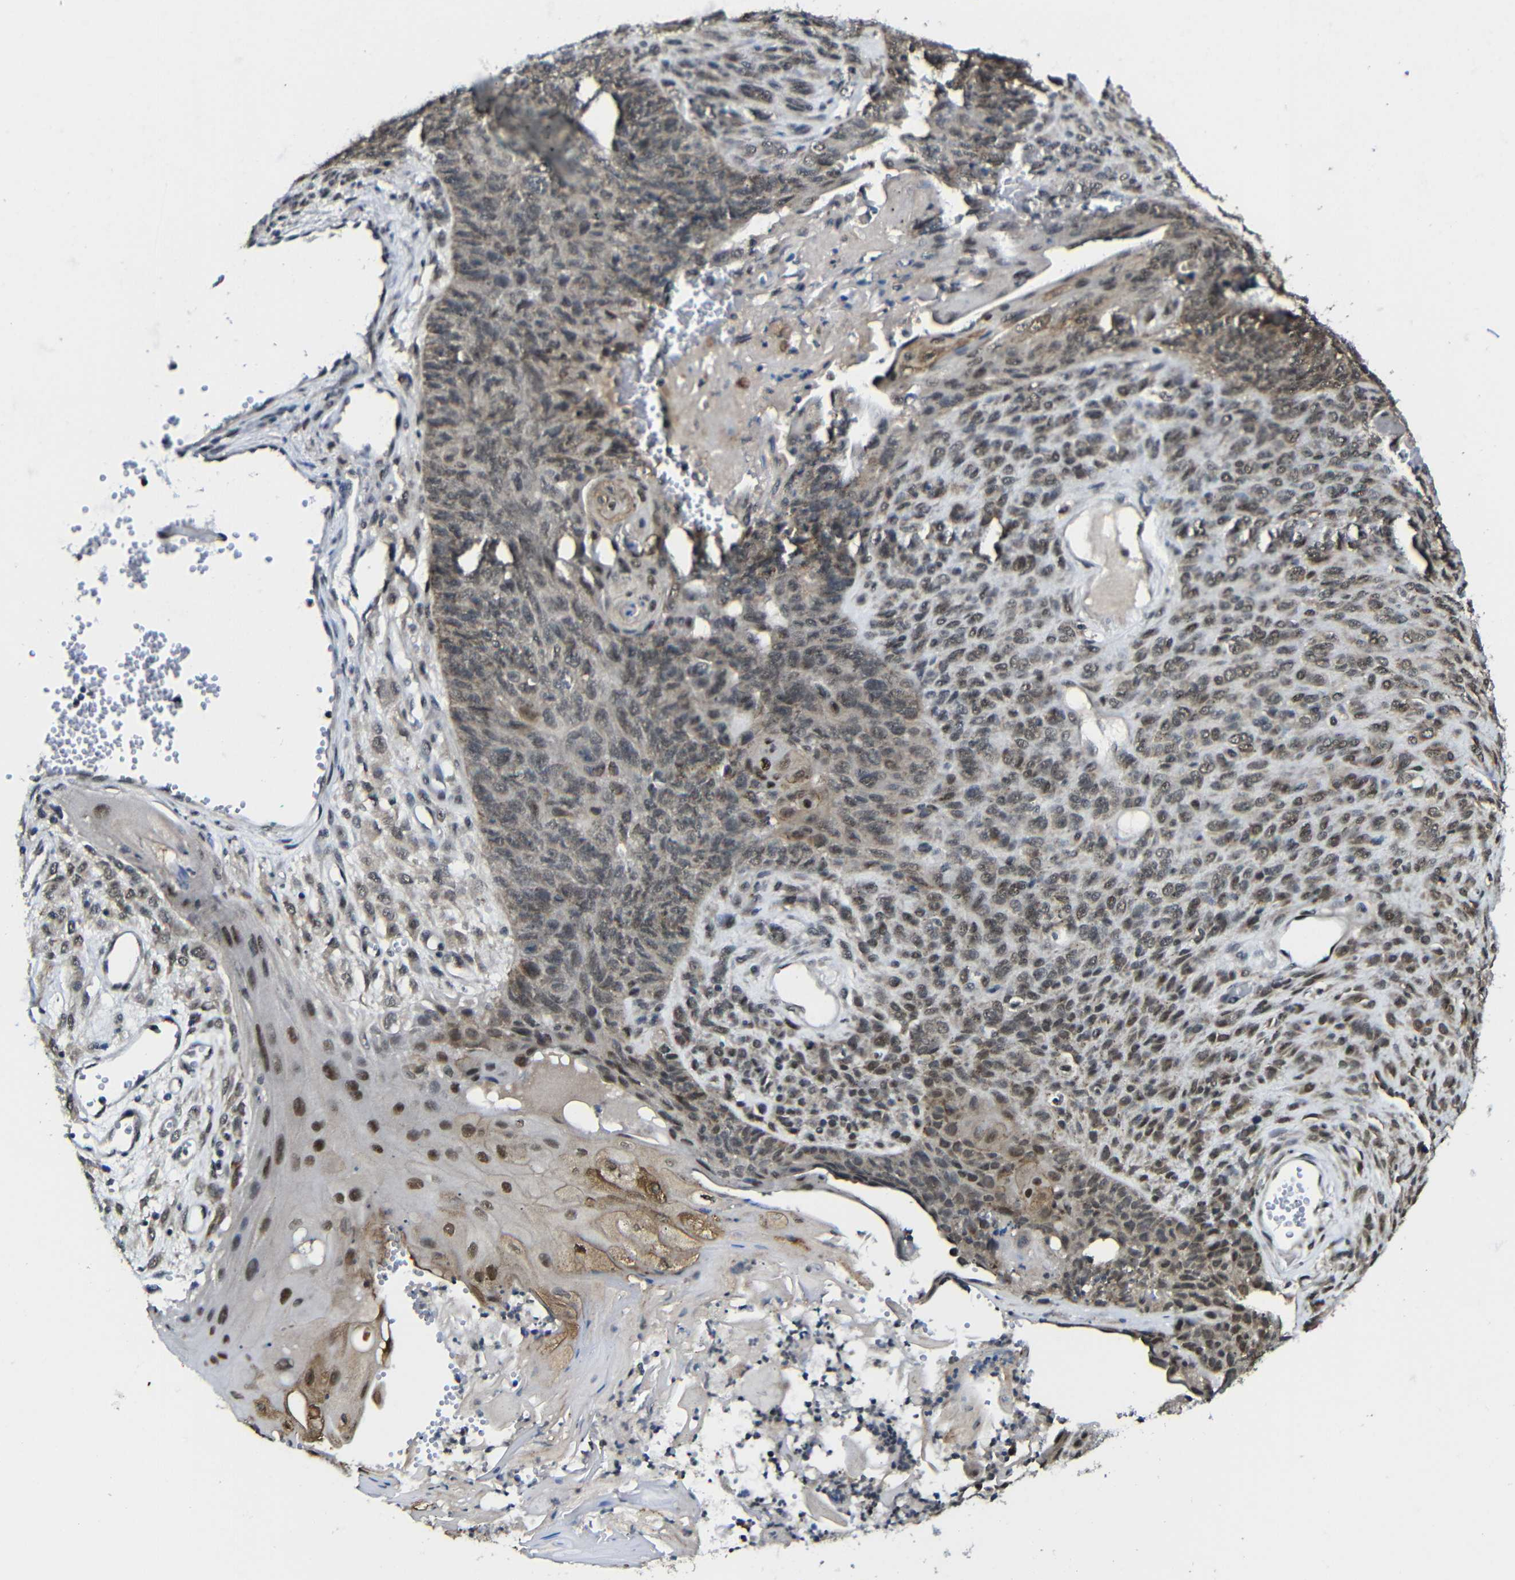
{"staining": {"intensity": "weak", "quantity": ">75%", "location": "cytoplasmic/membranous,nuclear"}, "tissue": "endometrial cancer", "cell_type": "Tumor cells", "image_type": "cancer", "snomed": [{"axis": "morphology", "description": "Adenocarcinoma, NOS"}, {"axis": "topography", "description": "Endometrium"}], "caption": "The photomicrograph exhibits staining of endometrial cancer (adenocarcinoma), revealing weak cytoplasmic/membranous and nuclear protein expression (brown color) within tumor cells.", "gene": "FAM172A", "patient": {"sex": "female", "age": 32}}